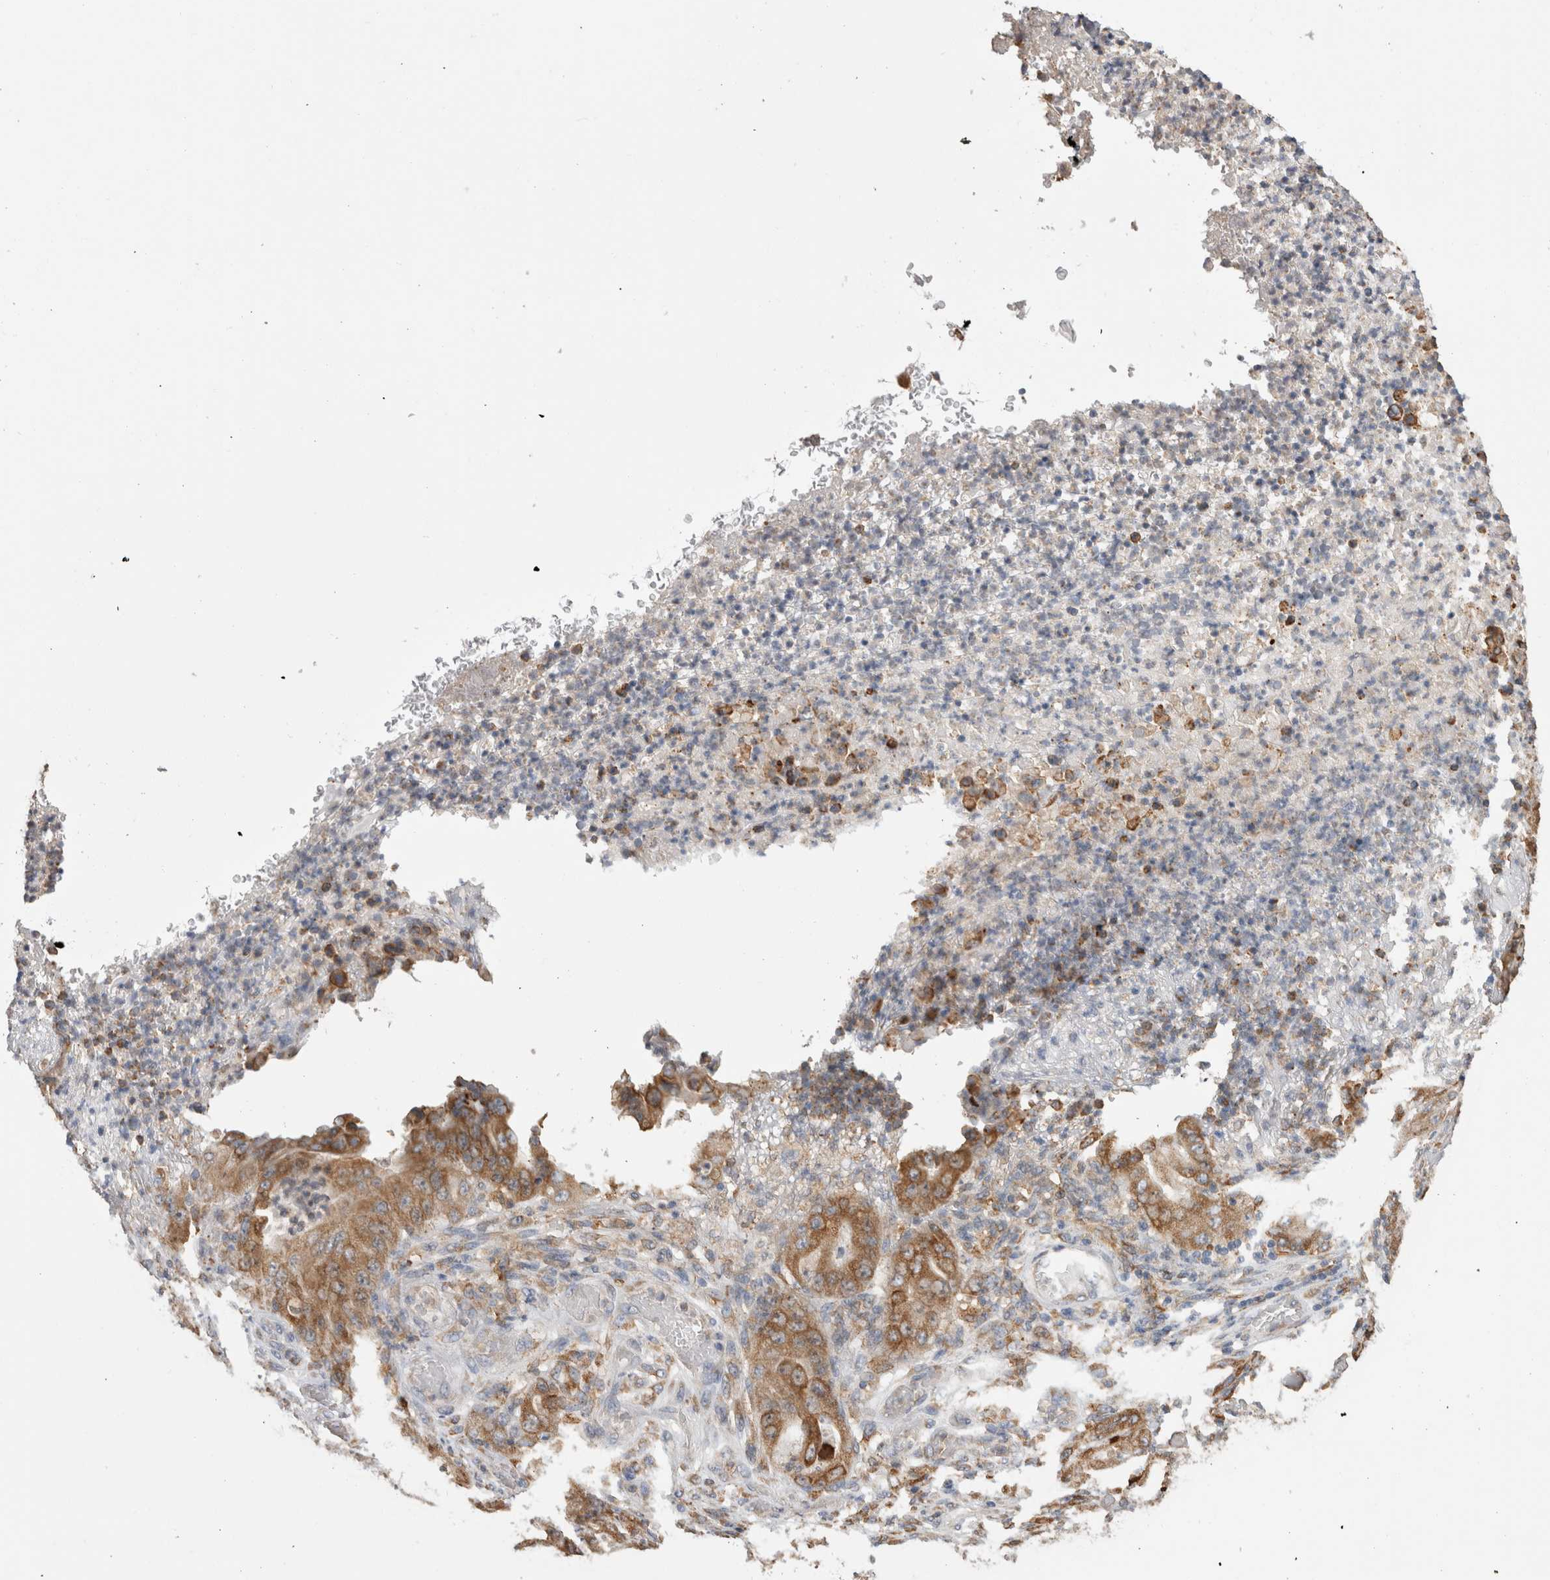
{"staining": {"intensity": "moderate", "quantity": ">75%", "location": "cytoplasmic/membranous"}, "tissue": "stomach cancer", "cell_type": "Tumor cells", "image_type": "cancer", "snomed": [{"axis": "morphology", "description": "Adenocarcinoma, NOS"}, {"axis": "topography", "description": "Stomach"}], "caption": "Brown immunohistochemical staining in stomach adenocarcinoma displays moderate cytoplasmic/membranous positivity in about >75% of tumor cells.", "gene": "LRPAP1", "patient": {"sex": "female", "age": 73}}